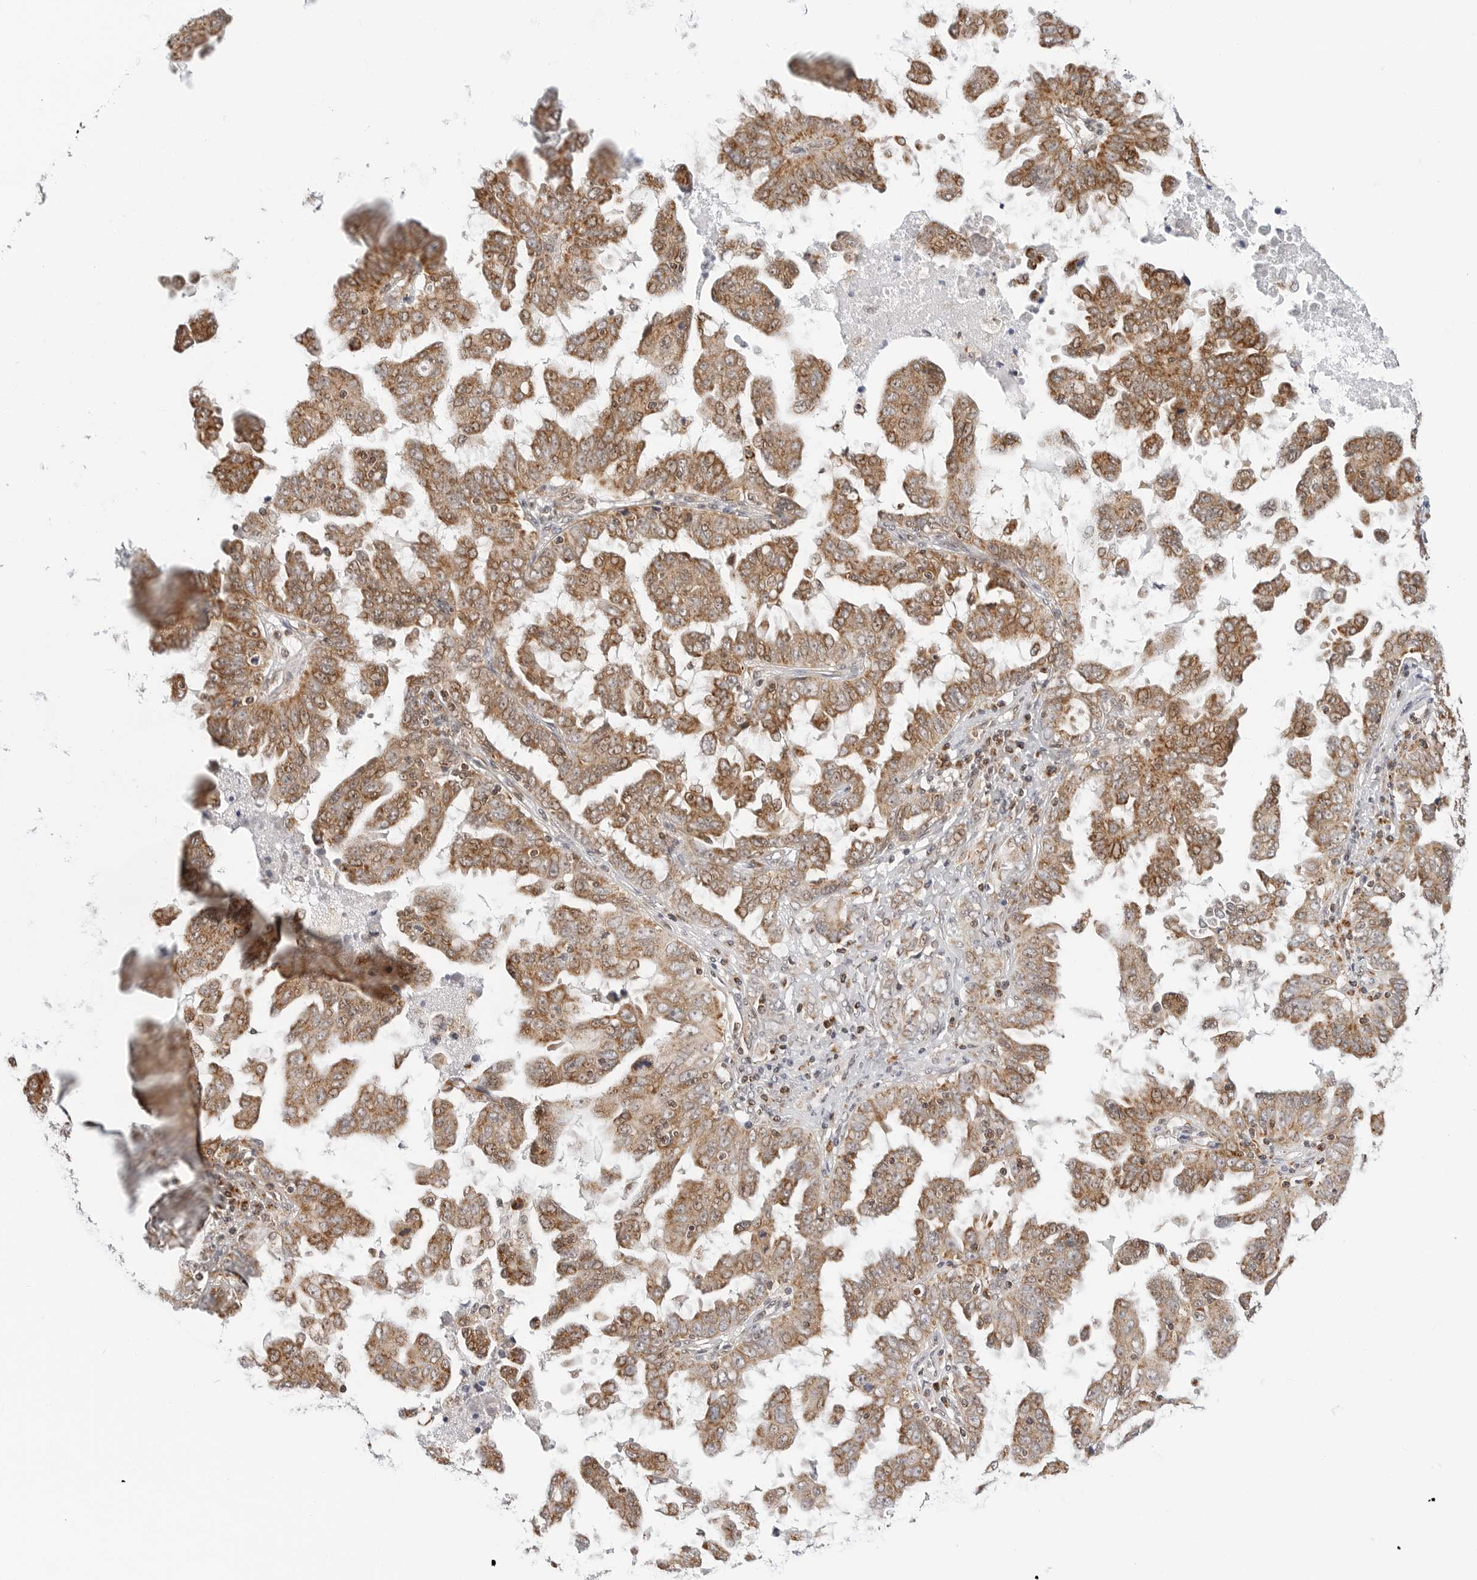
{"staining": {"intensity": "moderate", "quantity": ">75%", "location": "cytoplasmic/membranous"}, "tissue": "ovarian cancer", "cell_type": "Tumor cells", "image_type": "cancer", "snomed": [{"axis": "morphology", "description": "Carcinoma, endometroid"}, {"axis": "topography", "description": "Ovary"}], "caption": "Immunohistochemistry (IHC) of endometroid carcinoma (ovarian) reveals medium levels of moderate cytoplasmic/membranous positivity in approximately >75% of tumor cells. Using DAB (3,3'-diaminobenzidine) (brown) and hematoxylin (blue) stains, captured at high magnification using brightfield microscopy.", "gene": "POLR3GL", "patient": {"sex": "female", "age": 62}}